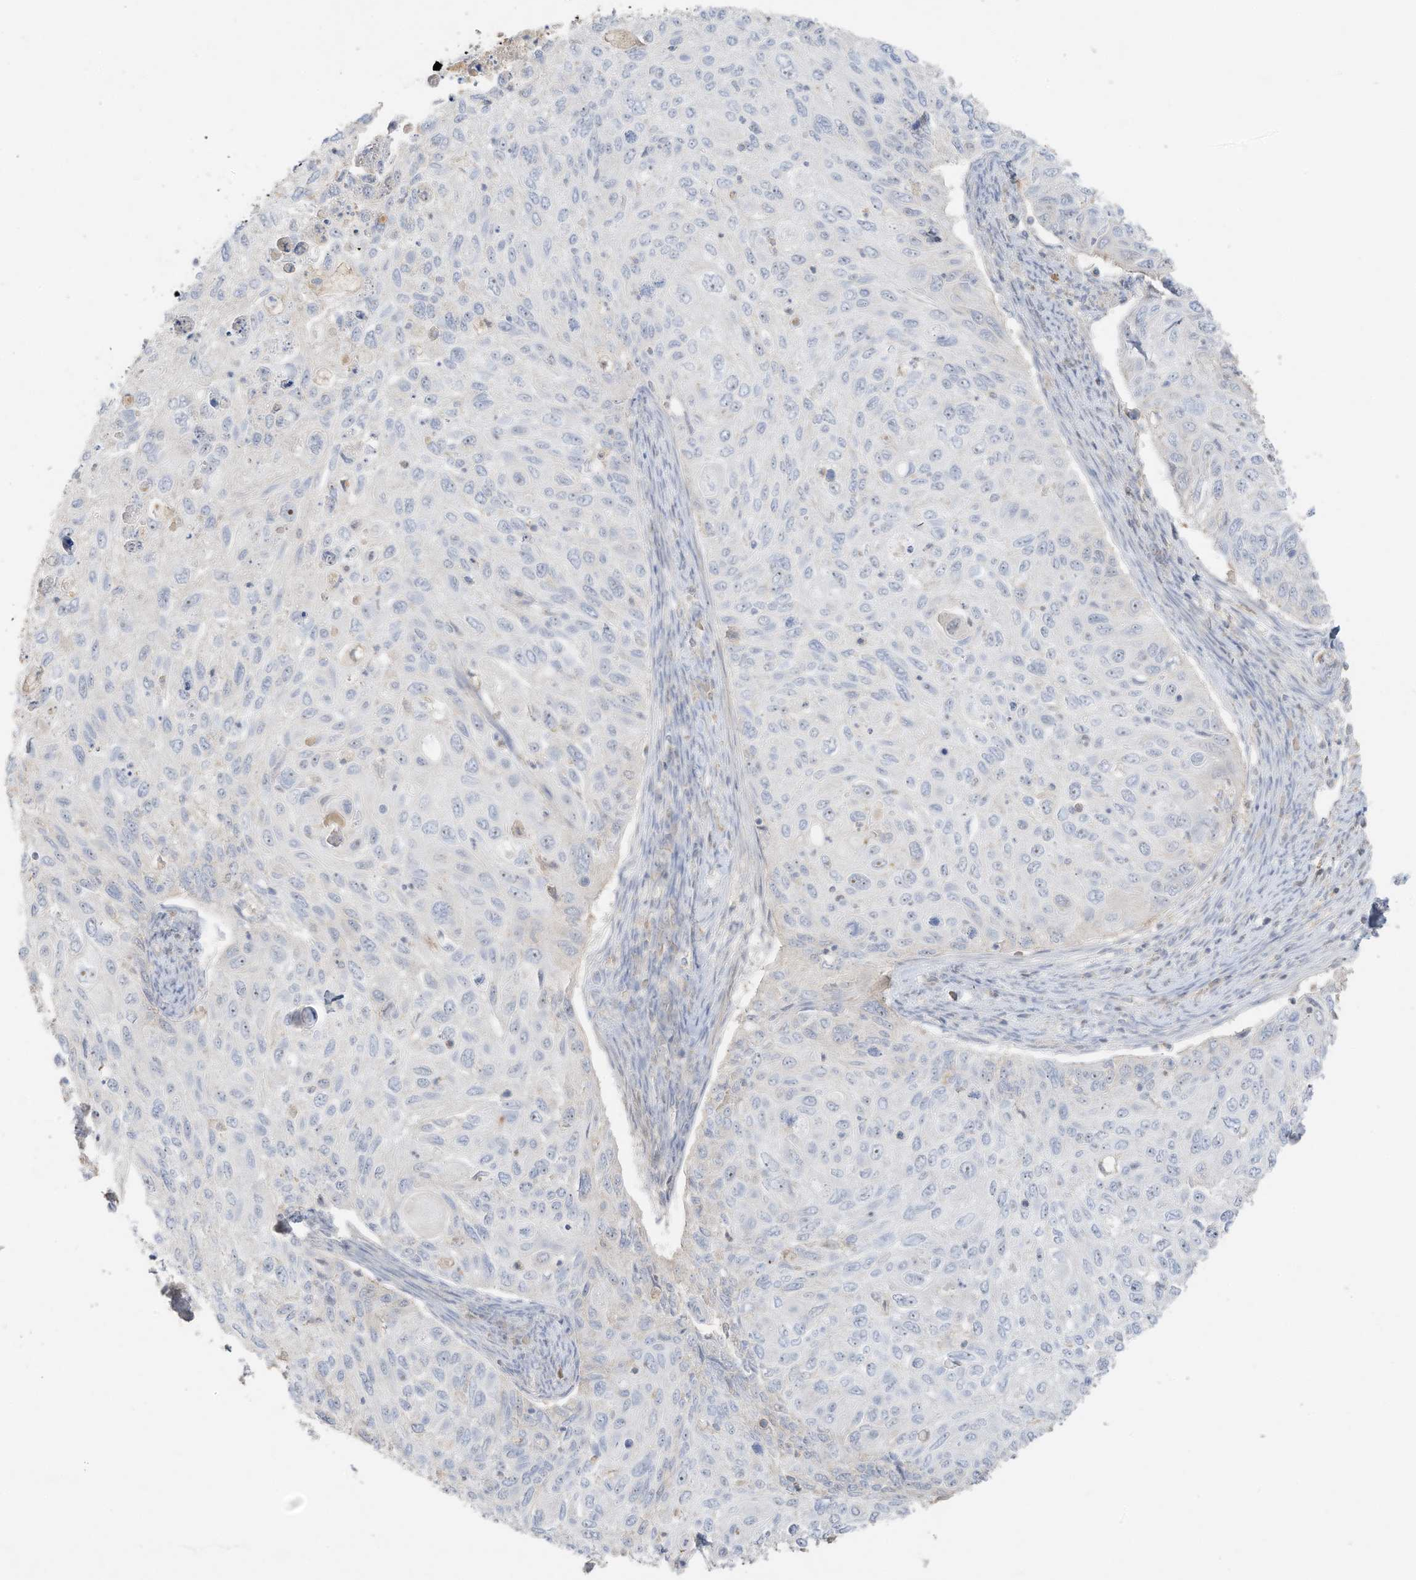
{"staining": {"intensity": "negative", "quantity": "none", "location": "none"}, "tissue": "cervical cancer", "cell_type": "Tumor cells", "image_type": "cancer", "snomed": [{"axis": "morphology", "description": "Squamous cell carcinoma, NOS"}, {"axis": "topography", "description": "Cervix"}], "caption": "A photomicrograph of human cervical squamous cell carcinoma is negative for staining in tumor cells.", "gene": "ZBTB41", "patient": {"sex": "female", "age": 70}}